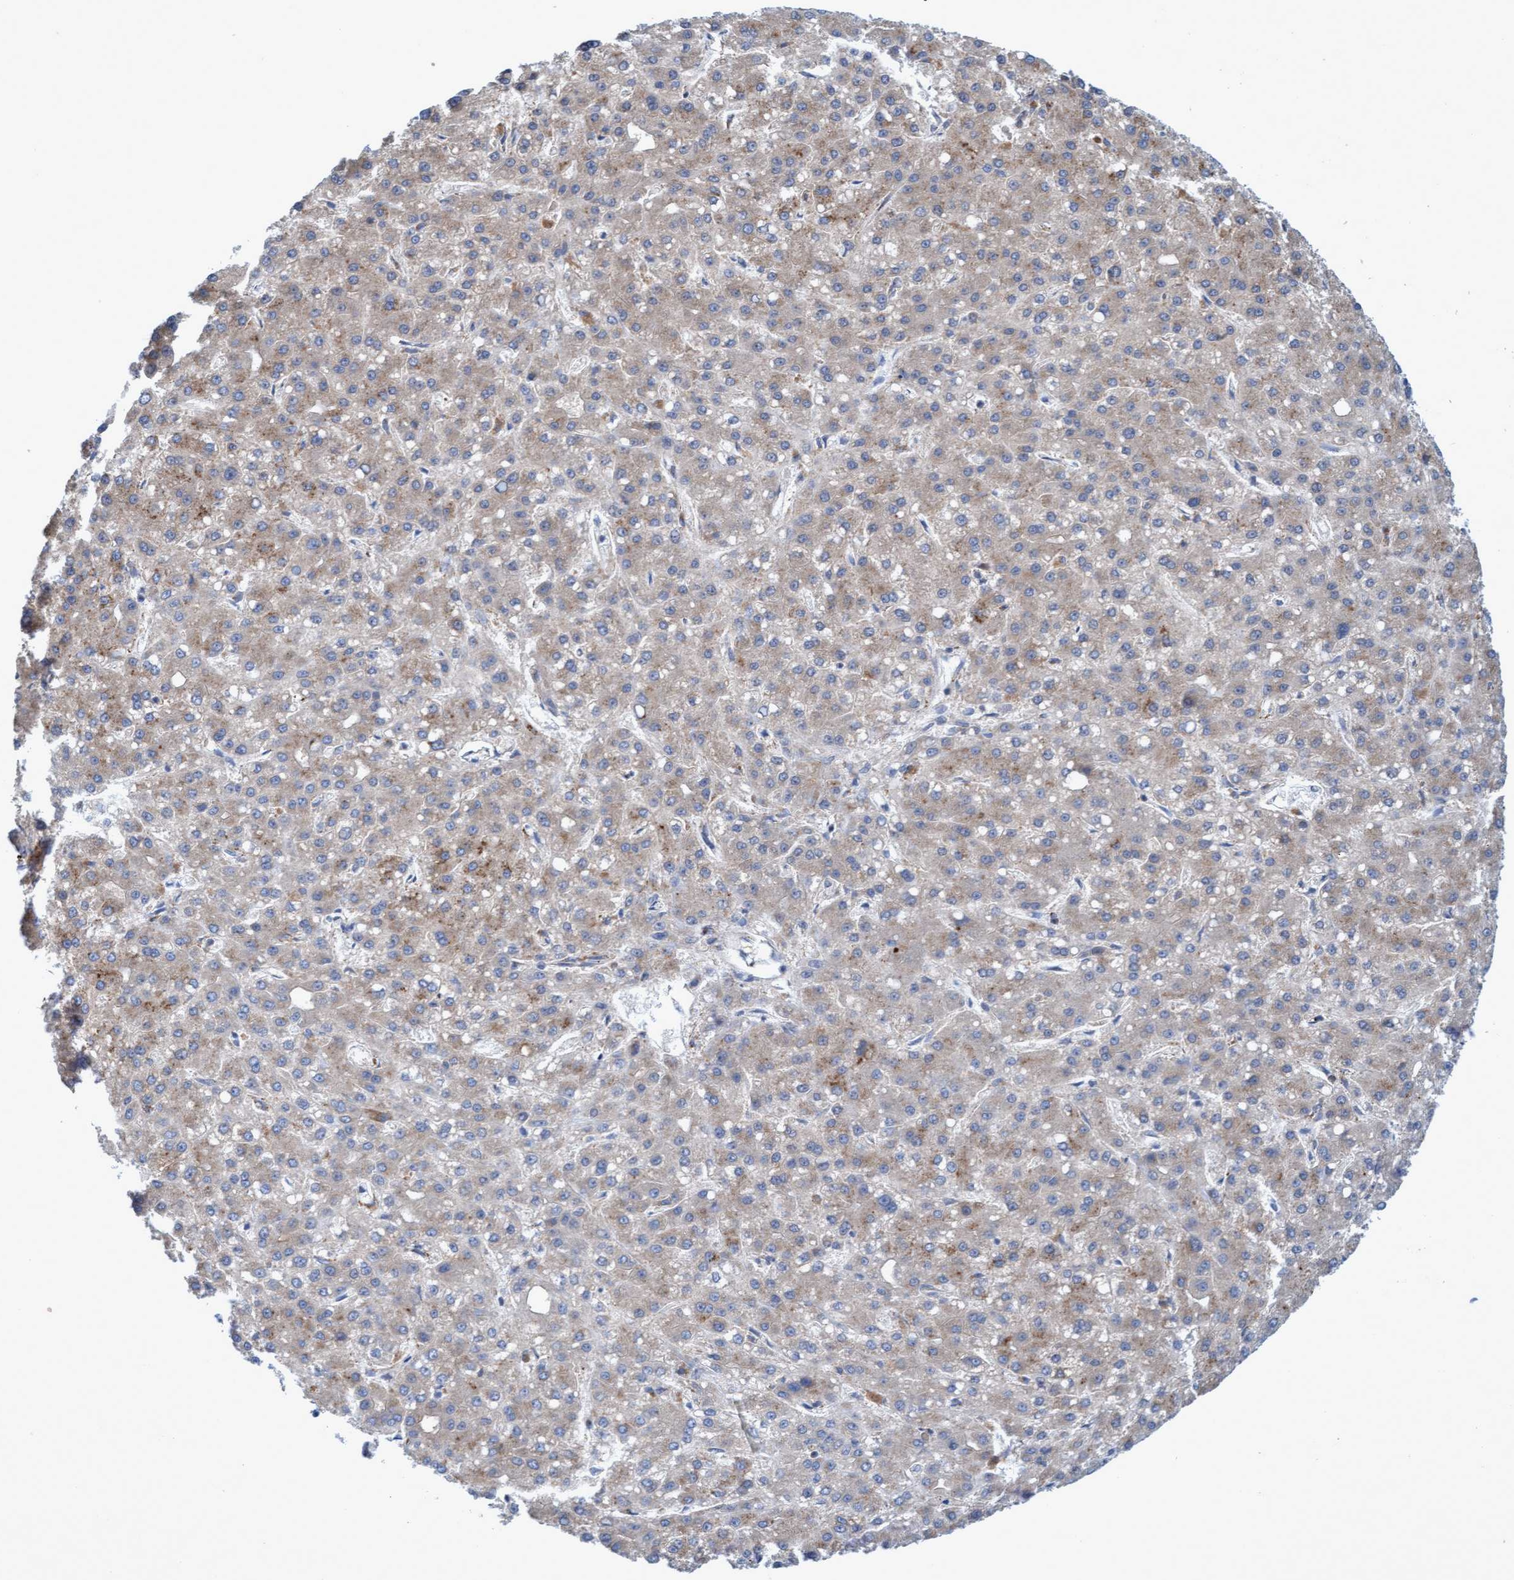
{"staining": {"intensity": "moderate", "quantity": "<25%", "location": "cytoplasmic/membranous"}, "tissue": "liver cancer", "cell_type": "Tumor cells", "image_type": "cancer", "snomed": [{"axis": "morphology", "description": "Carcinoma, Hepatocellular, NOS"}, {"axis": "topography", "description": "Liver"}], "caption": "A photomicrograph of hepatocellular carcinoma (liver) stained for a protein displays moderate cytoplasmic/membranous brown staining in tumor cells.", "gene": "SGSH", "patient": {"sex": "male", "age": 67}}